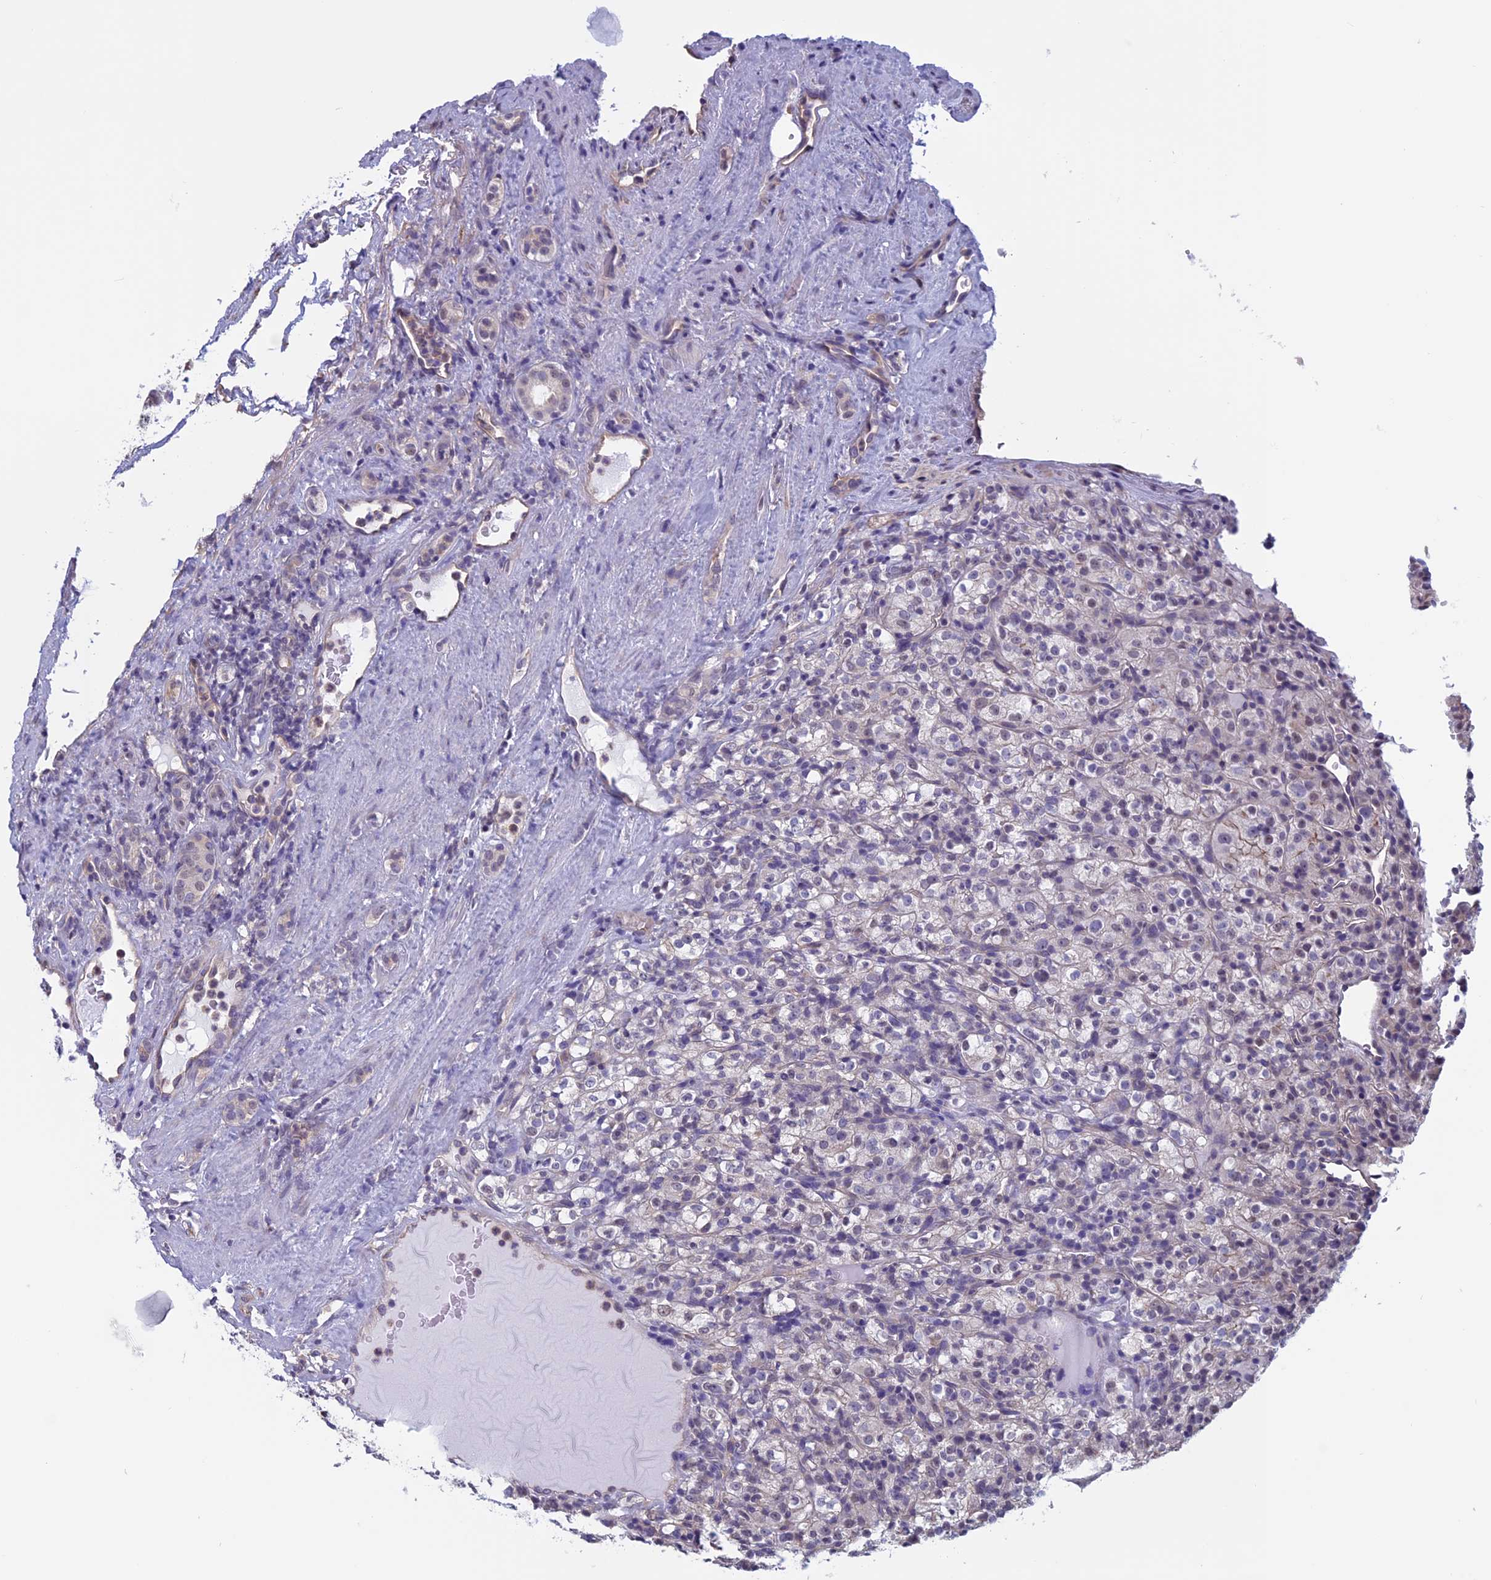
{"staining": {"intensity": "negative", "quantity": "none", "location": "none"}, "tissue": "renal cancer", "cell_type": "Tumor cells", "image_type": "cancer", "snomed": [{"axis": "morphology", "description": "Normal tissue, NOS"}, {"axis": "morphology", "description": "Adenocarcinoma, NOS"}, {"axis": "topography", "description": "Kidney"}], "caption": "Image shows no protein positivity in tumor cells of renal adenocarcinoma tissue.", "gene": "SLC1A6", "patient": {"sex": "female", "age": 72}}